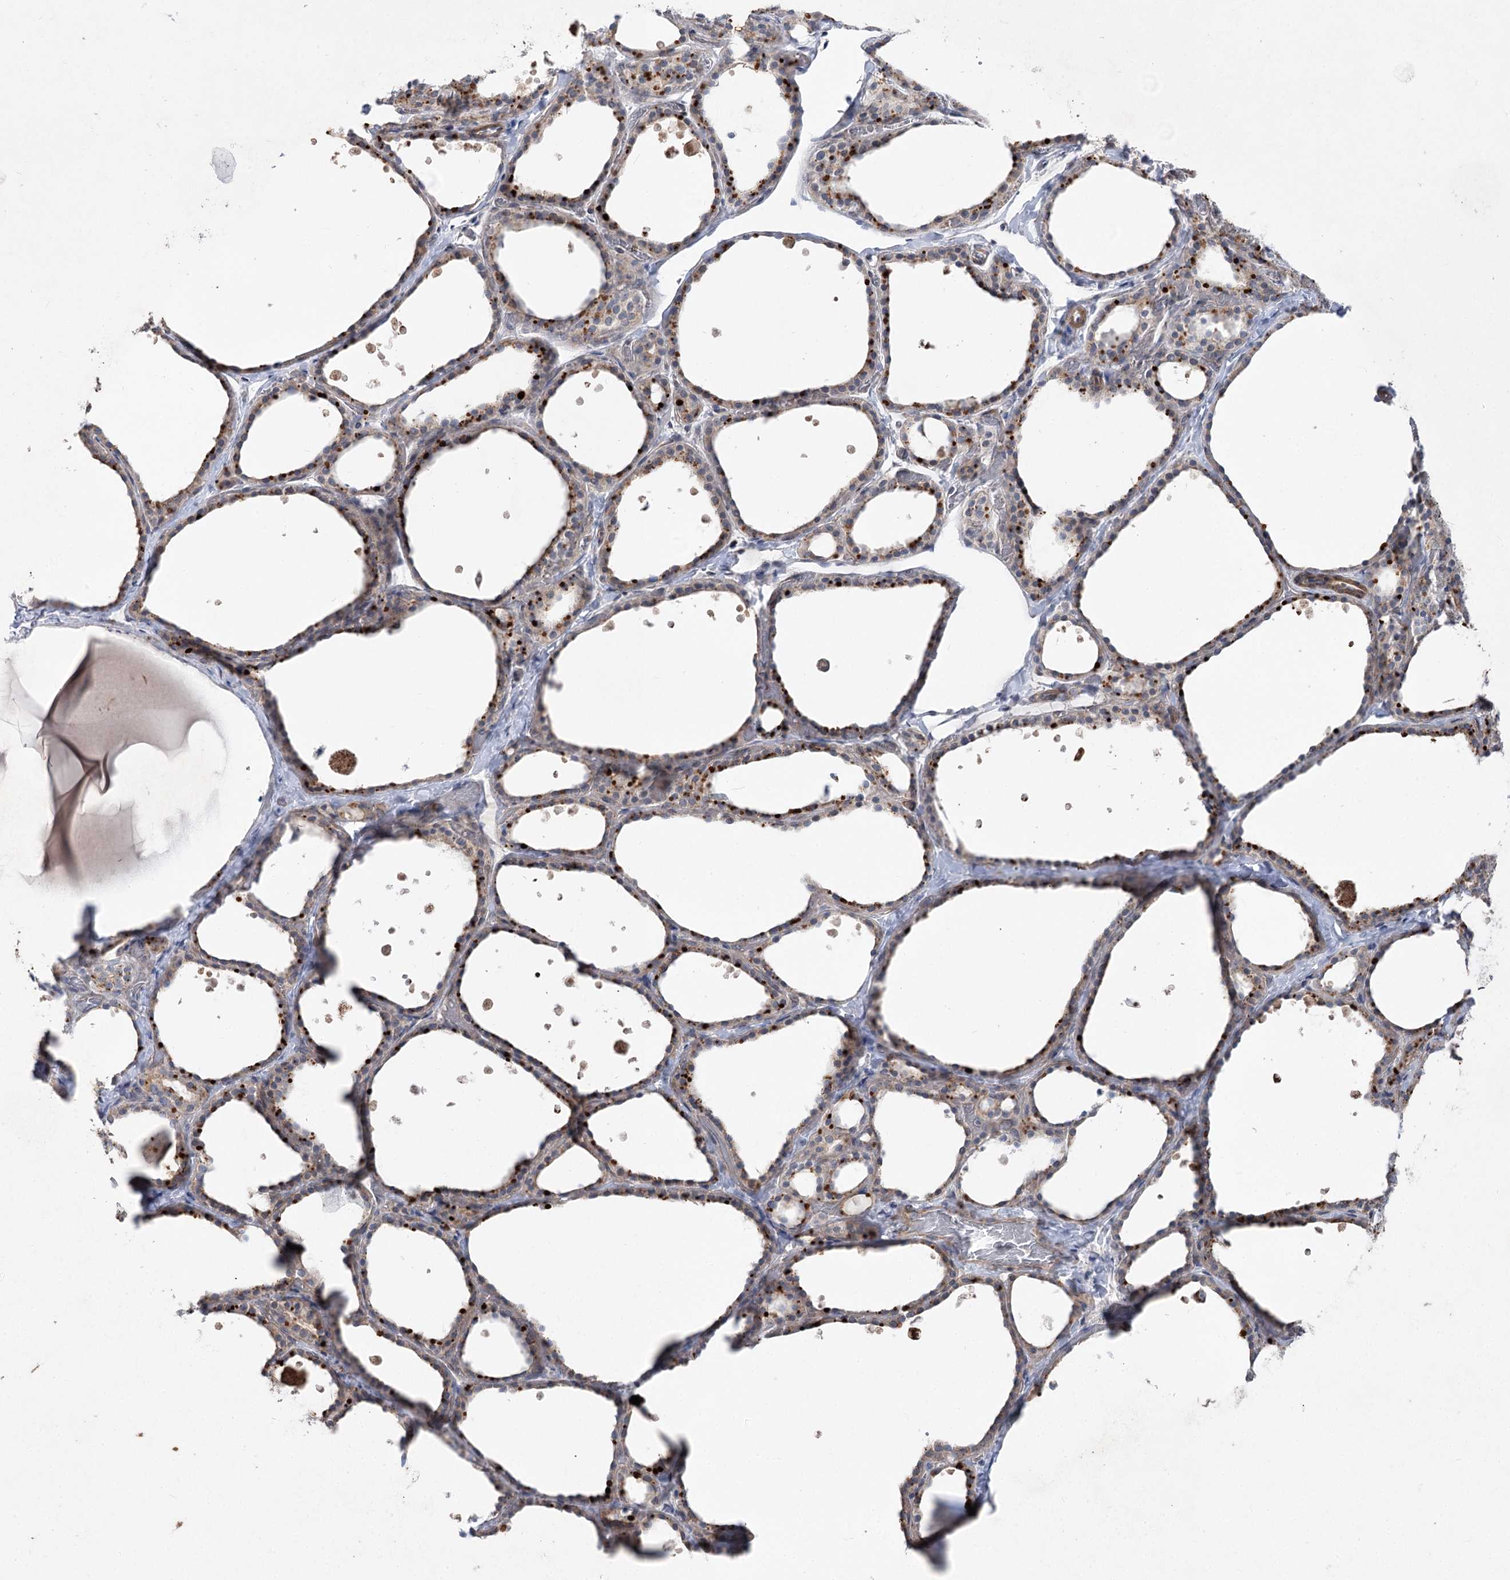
{"staining": {"intensity": "moderate", "quantity": "25%-75%", "location": "cytoplasmic/membranous"}, "tissue": "thyroid gland", "cell_type": "Glandular cells", "image_type": "normal", "snomed": [{"axis": "morphology", "description": "Normal tissue, NOS"}, {"axis": "topography", "description": "Thyroid gland"}], "caption": "The histopathology image reveals immunohistochemical staining of benign thyroid gland. There is moderate cytoplasmic/membranous positivity is present in about 25%-75% of glandular cells.", "gene": "SCN11A", "patient": {"sex": "female", "age": 44}}